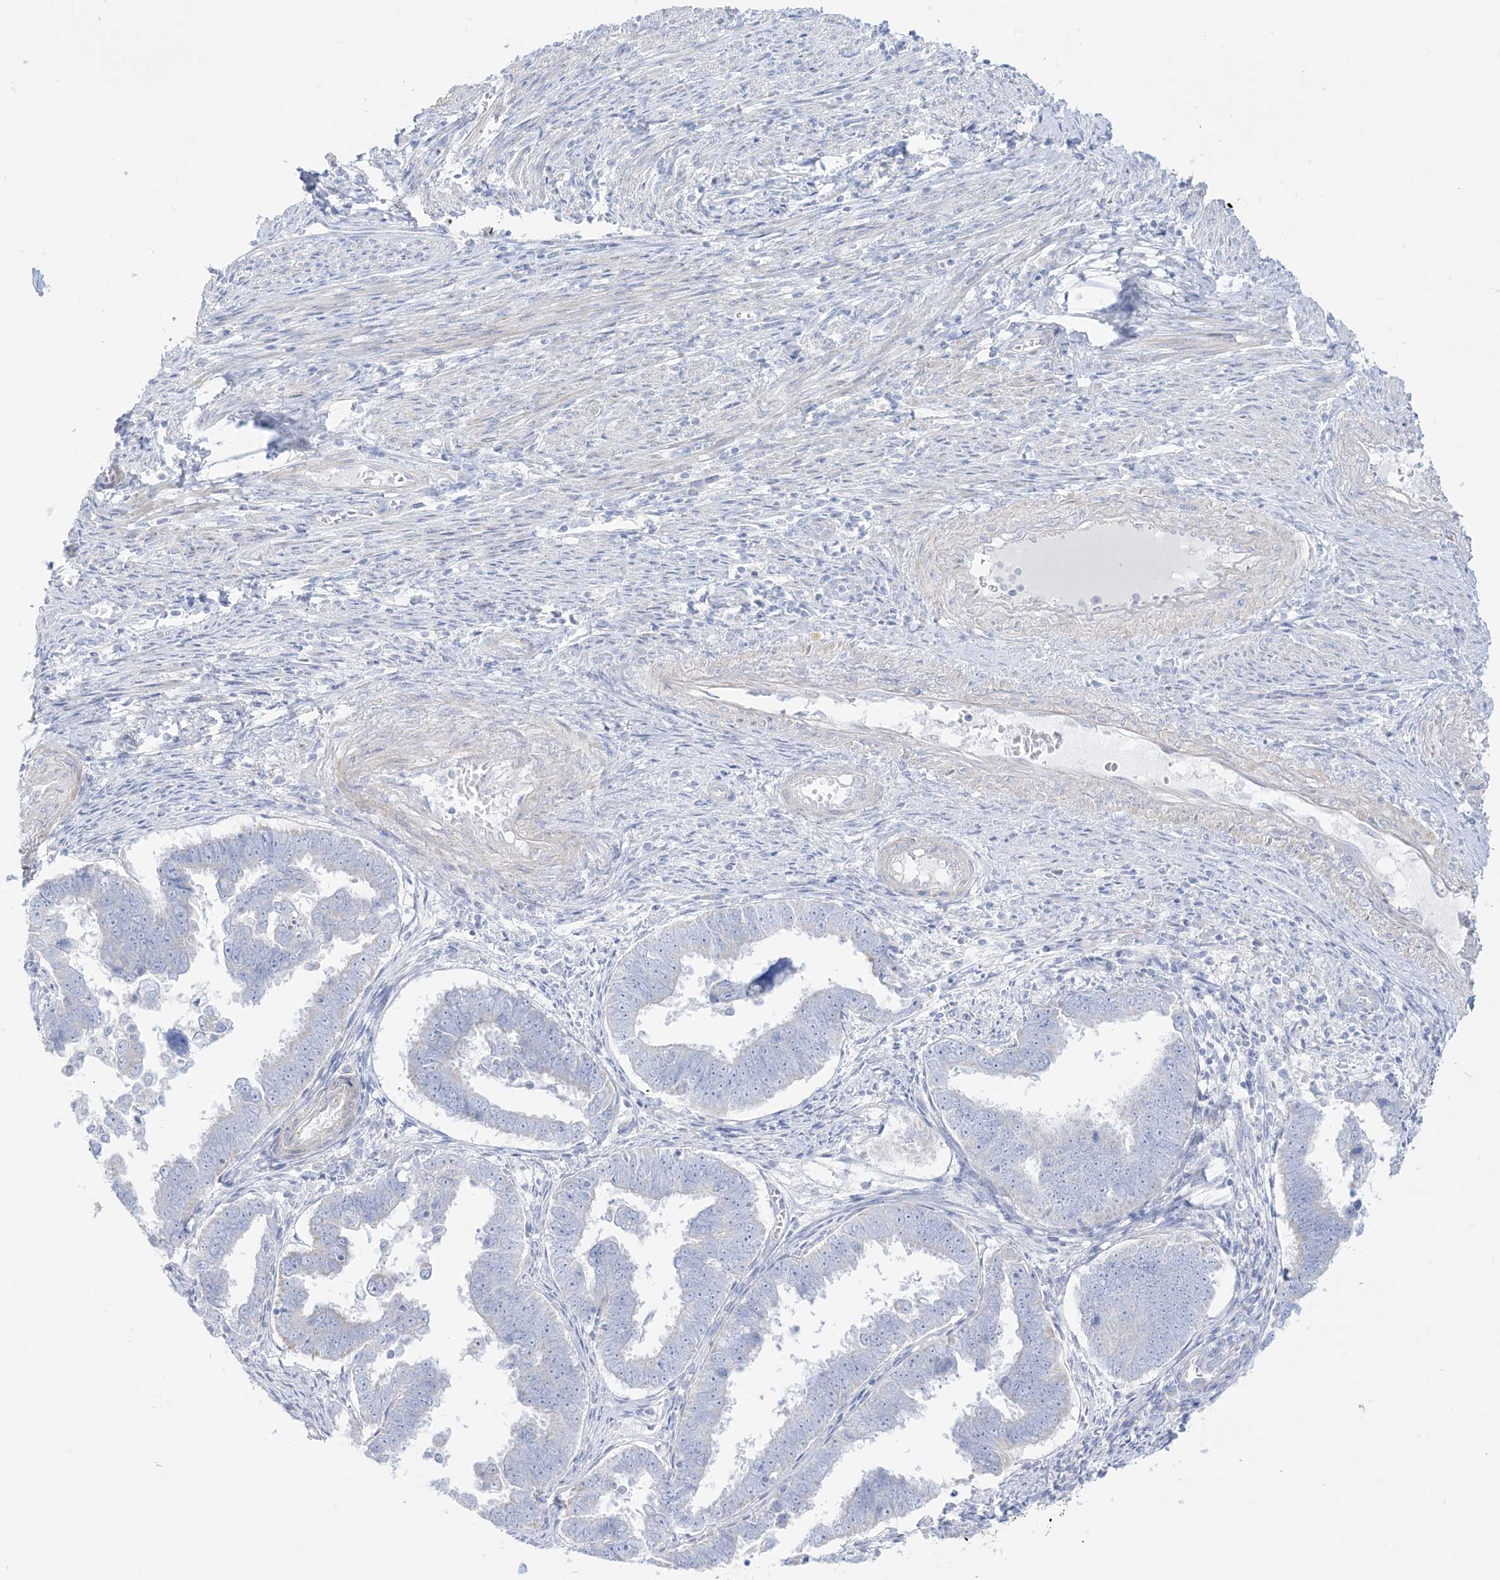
{"staining": {"intensity": "negative", "quantity": "none", "location": "none"}, "tissue": "endometrial cancer", "cell_type": "Tumor cells", "image_type": "cancer", "snomed": [{"axis": "morphology", "description": "Adenocarcinoma, NOS"}, {"axis": "topography", "description": "Endometrium"}], "caption": "Endometrial adenocarcinoma was stained to show a protein in brown. There is no significant staining in tumor cells.", "gene": "SLC26A3", "patient": {"sex": "female", "age": 75}}